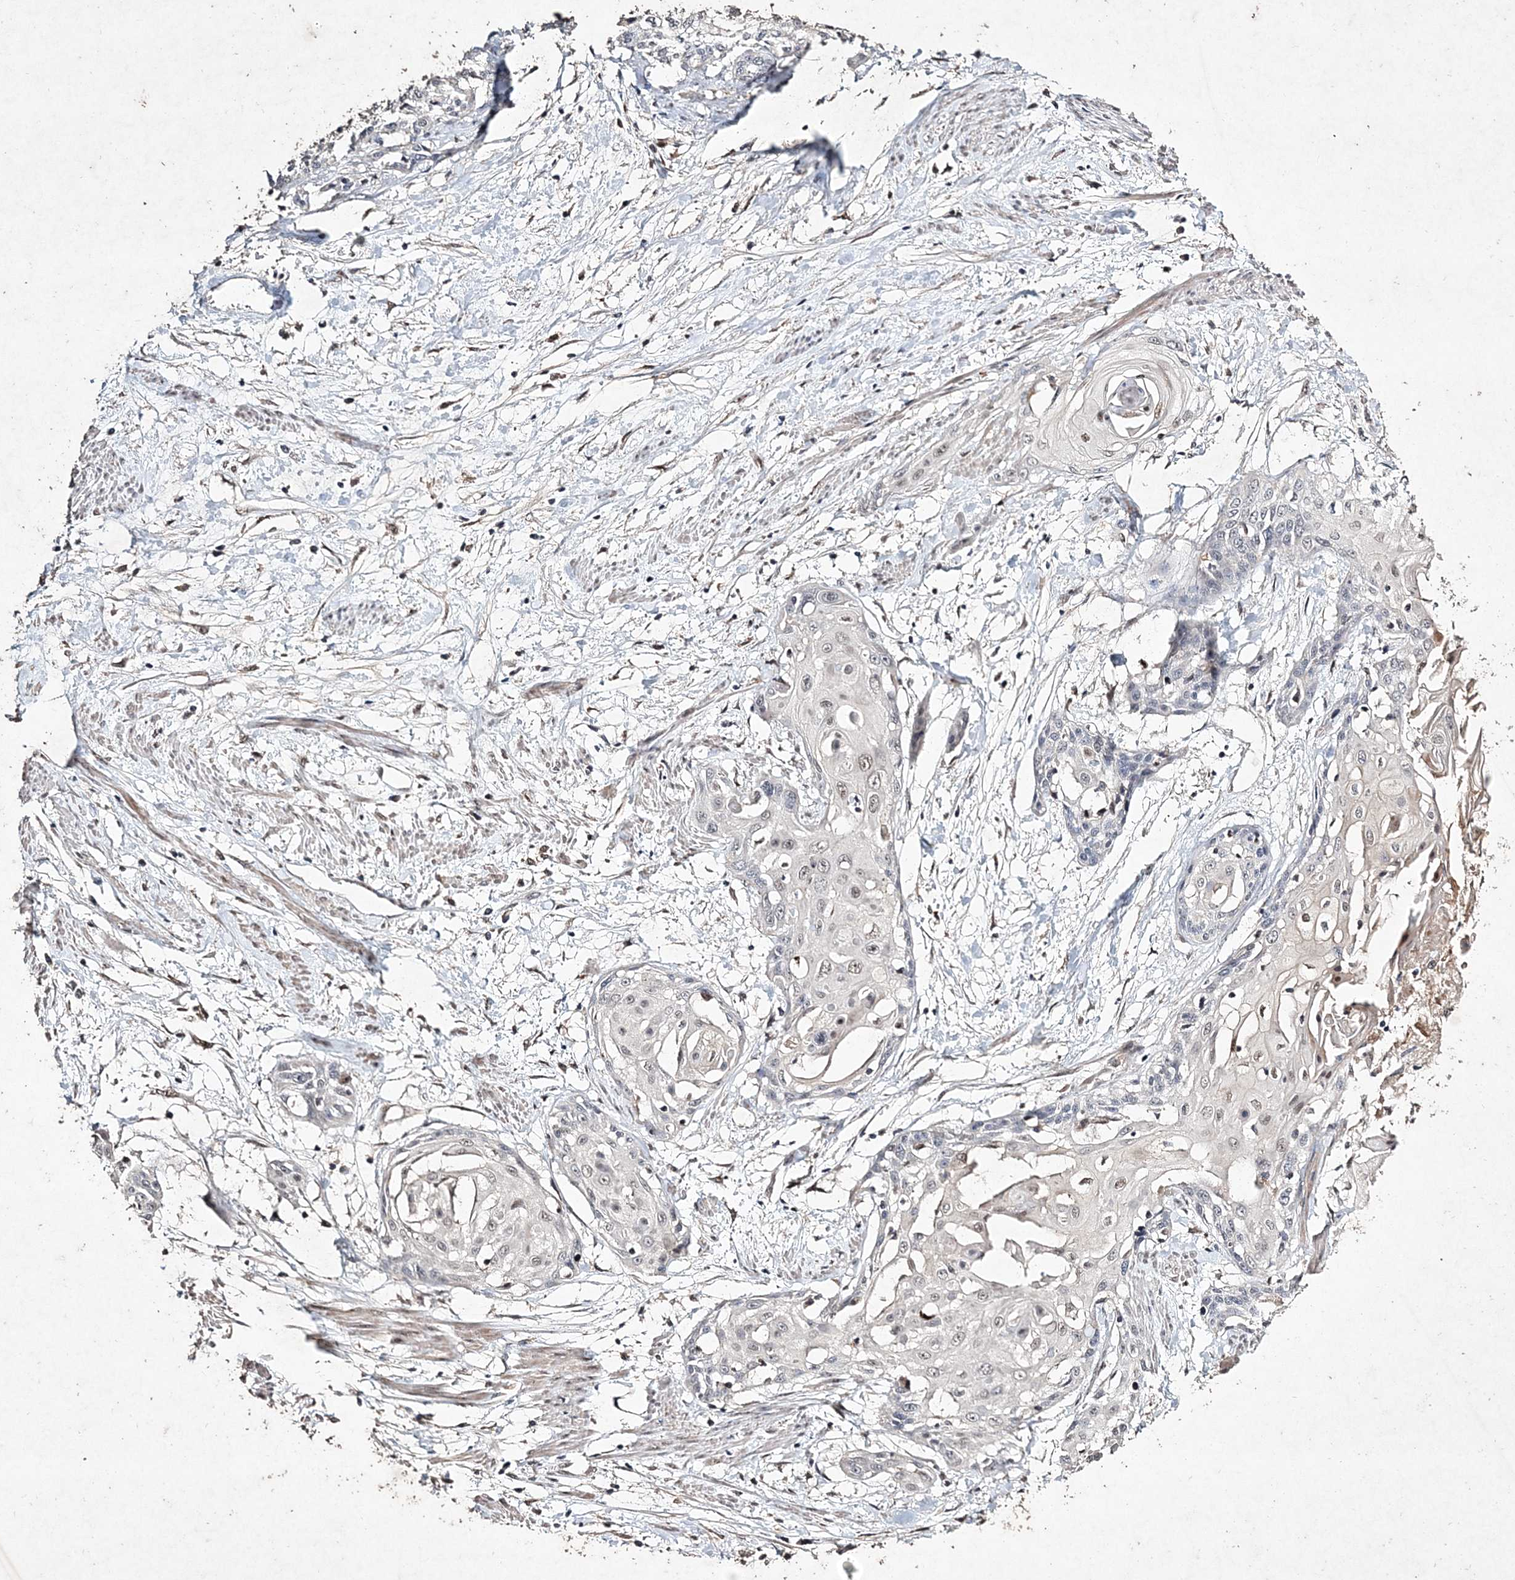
{"staining": {"intensity": "negative", "quantity": "none", "location": "none"}, "tissue": "cervical cancer", "cell_type": "Tumor cells", "image_type": "cancer", "snomed": [{"axis": "morphology", "description": "Squamous cell carcinoma, NOS"}, {"axis": "topography", "description": "Cervix"}], "caption": "There is no significant staining in tumor cells of squamous cell carcinoma (cervical).", "gene": "C3orf38", "patient": {"sex": "female", "age": 57}}